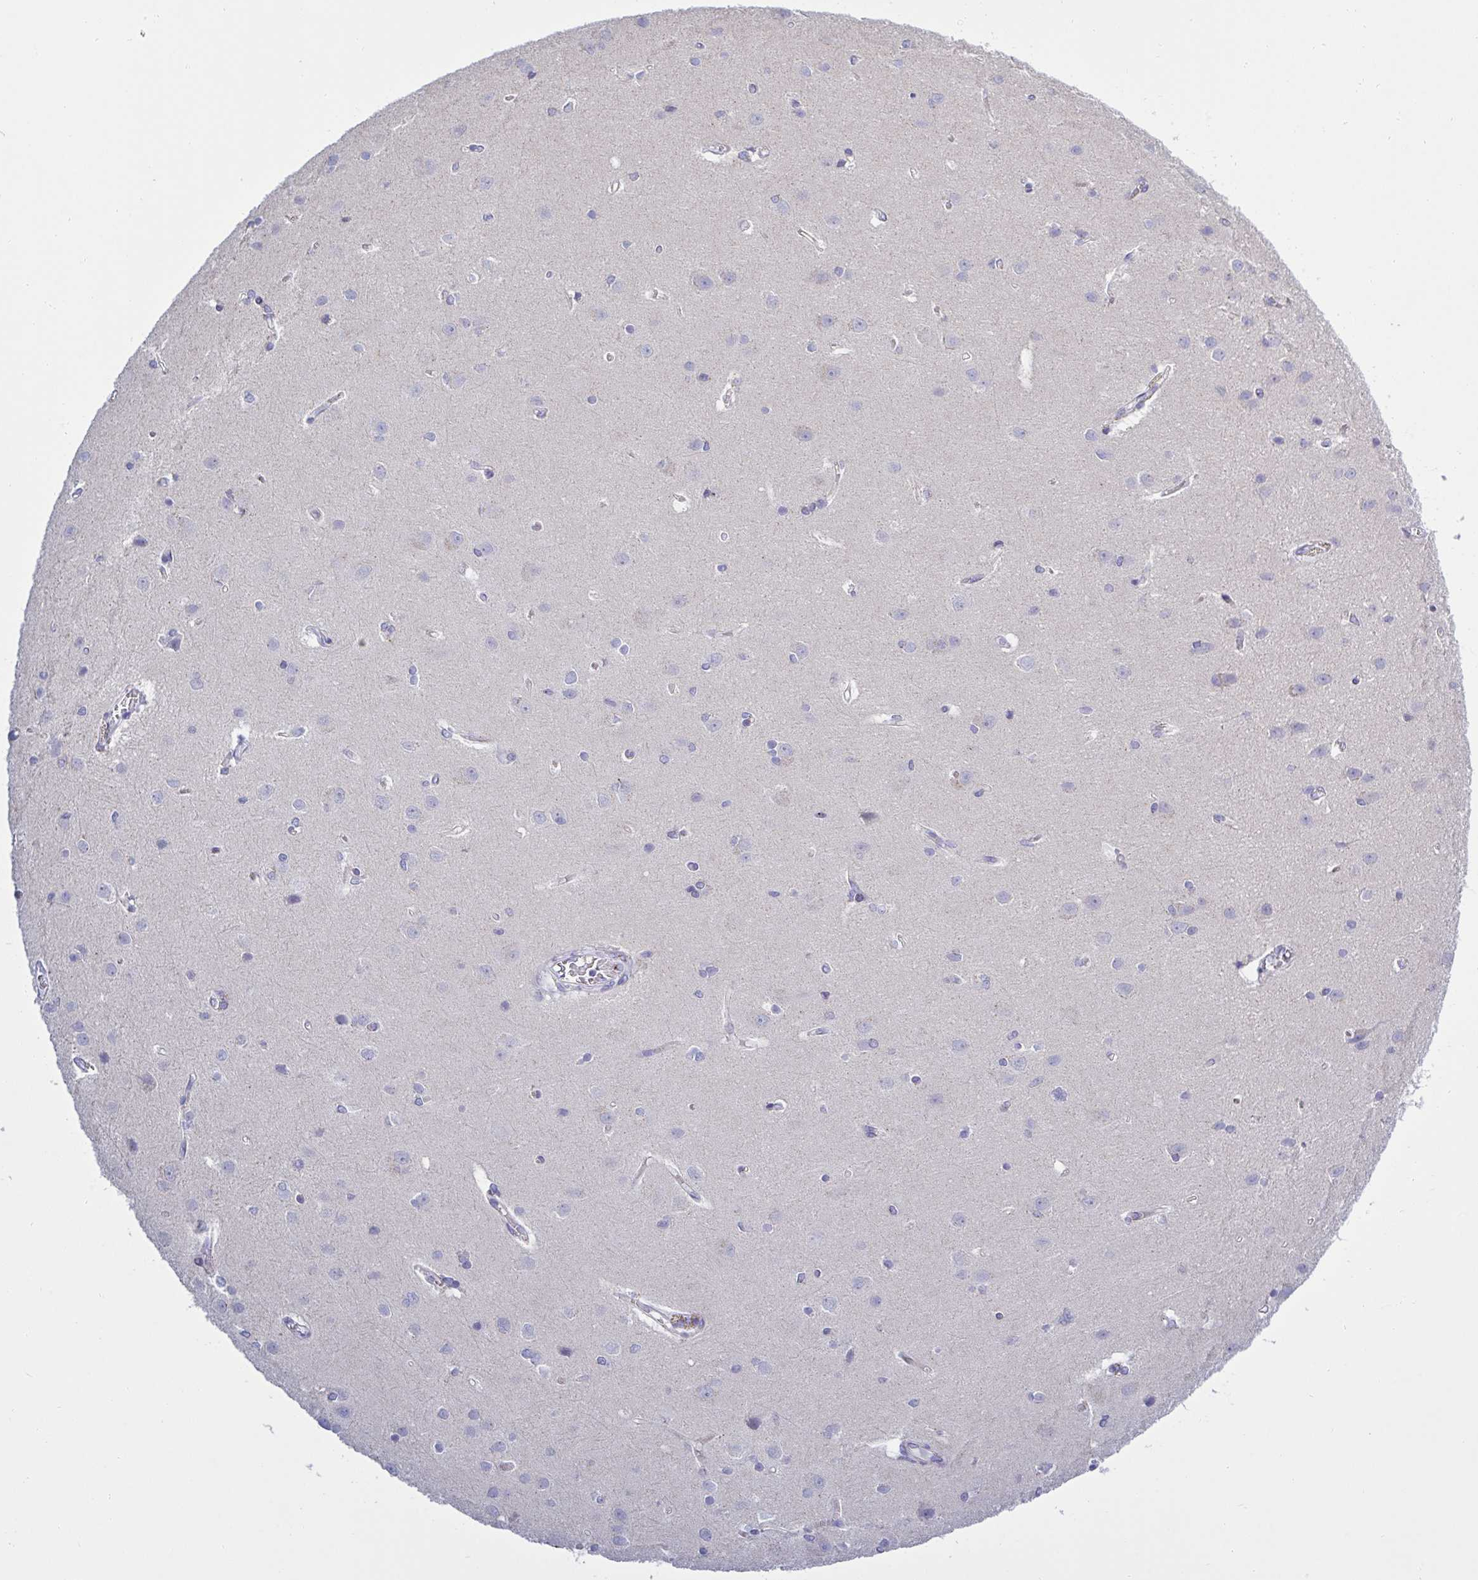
{"staining": {"intensity": "negative", "quantity": "none", "location": "none"}, "tissue": "cerebral cortex", "cell_type": "Endothelial cells", "image_type": "normal", "snomed": [{"axis": "morphology", "description": "Normal tissue, NOS"}, {"axis": "topography", "description": "Cerebral cortex"}], "caption": "This is an IHC histopathology image of normal cerebral cortex. There is no expression in endothelial cells.", "gene": "CHMP5", "patient": {"sex": "male", "age": 37}}